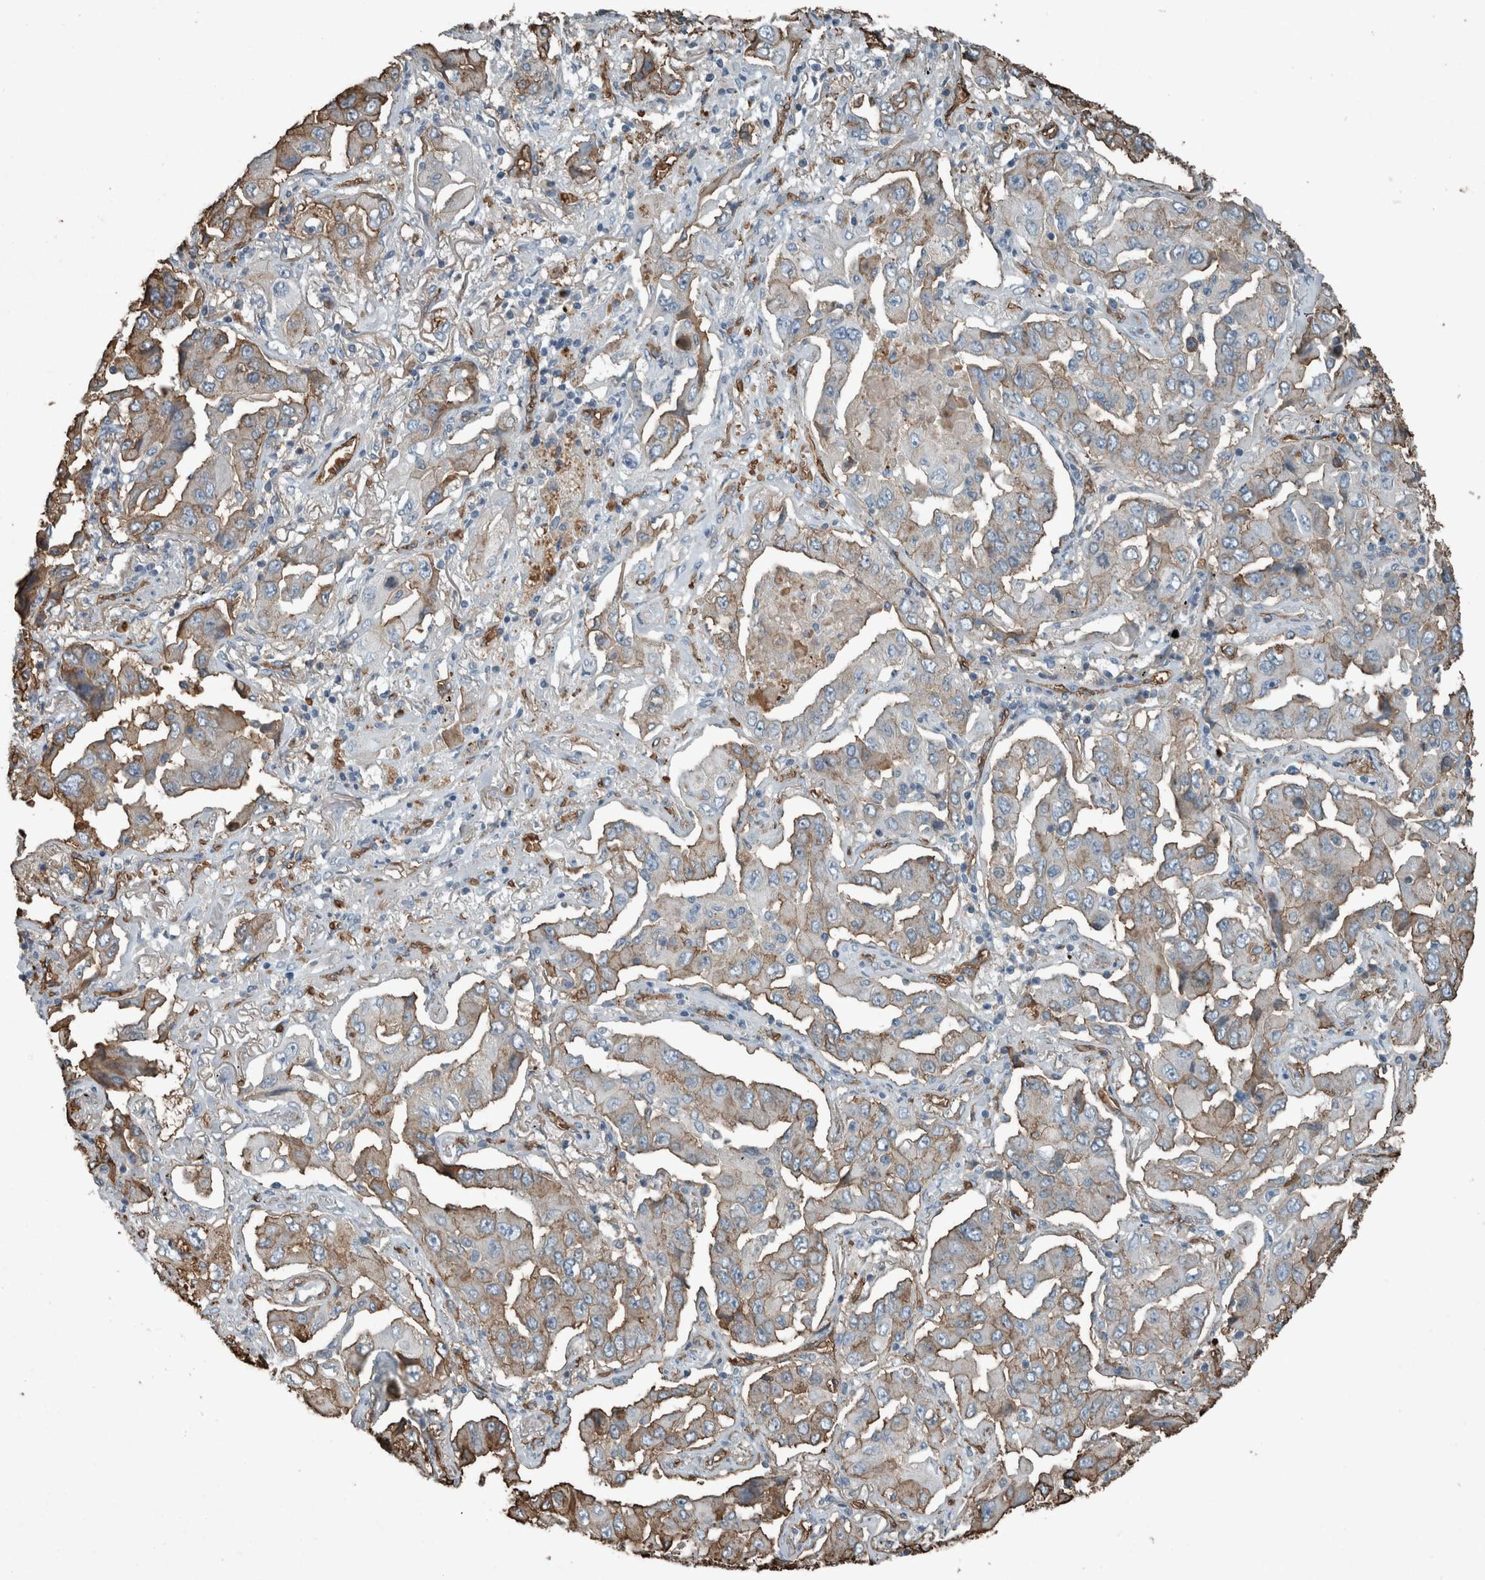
{"staining": {"intensity": "weak", "quantity": "25%-75%", "location": "cytoplasmic/membranous"}, "tissue": "lung cancer", "cell_type": "Tumor cells", "image_type": "cancer", "snomed": [{"axis": "morphology", "description": "Adenocarcinoma, NOS"}, {"axis": "topography", "description": "Lung"}], "caption": "A micrograph of human lung cancer stained for a protein demonstrates weak cytoplasmic/membranous brown staining in tumor cells.", "gene": "LBP", "patient": {"sex": "female", "age": 65}}